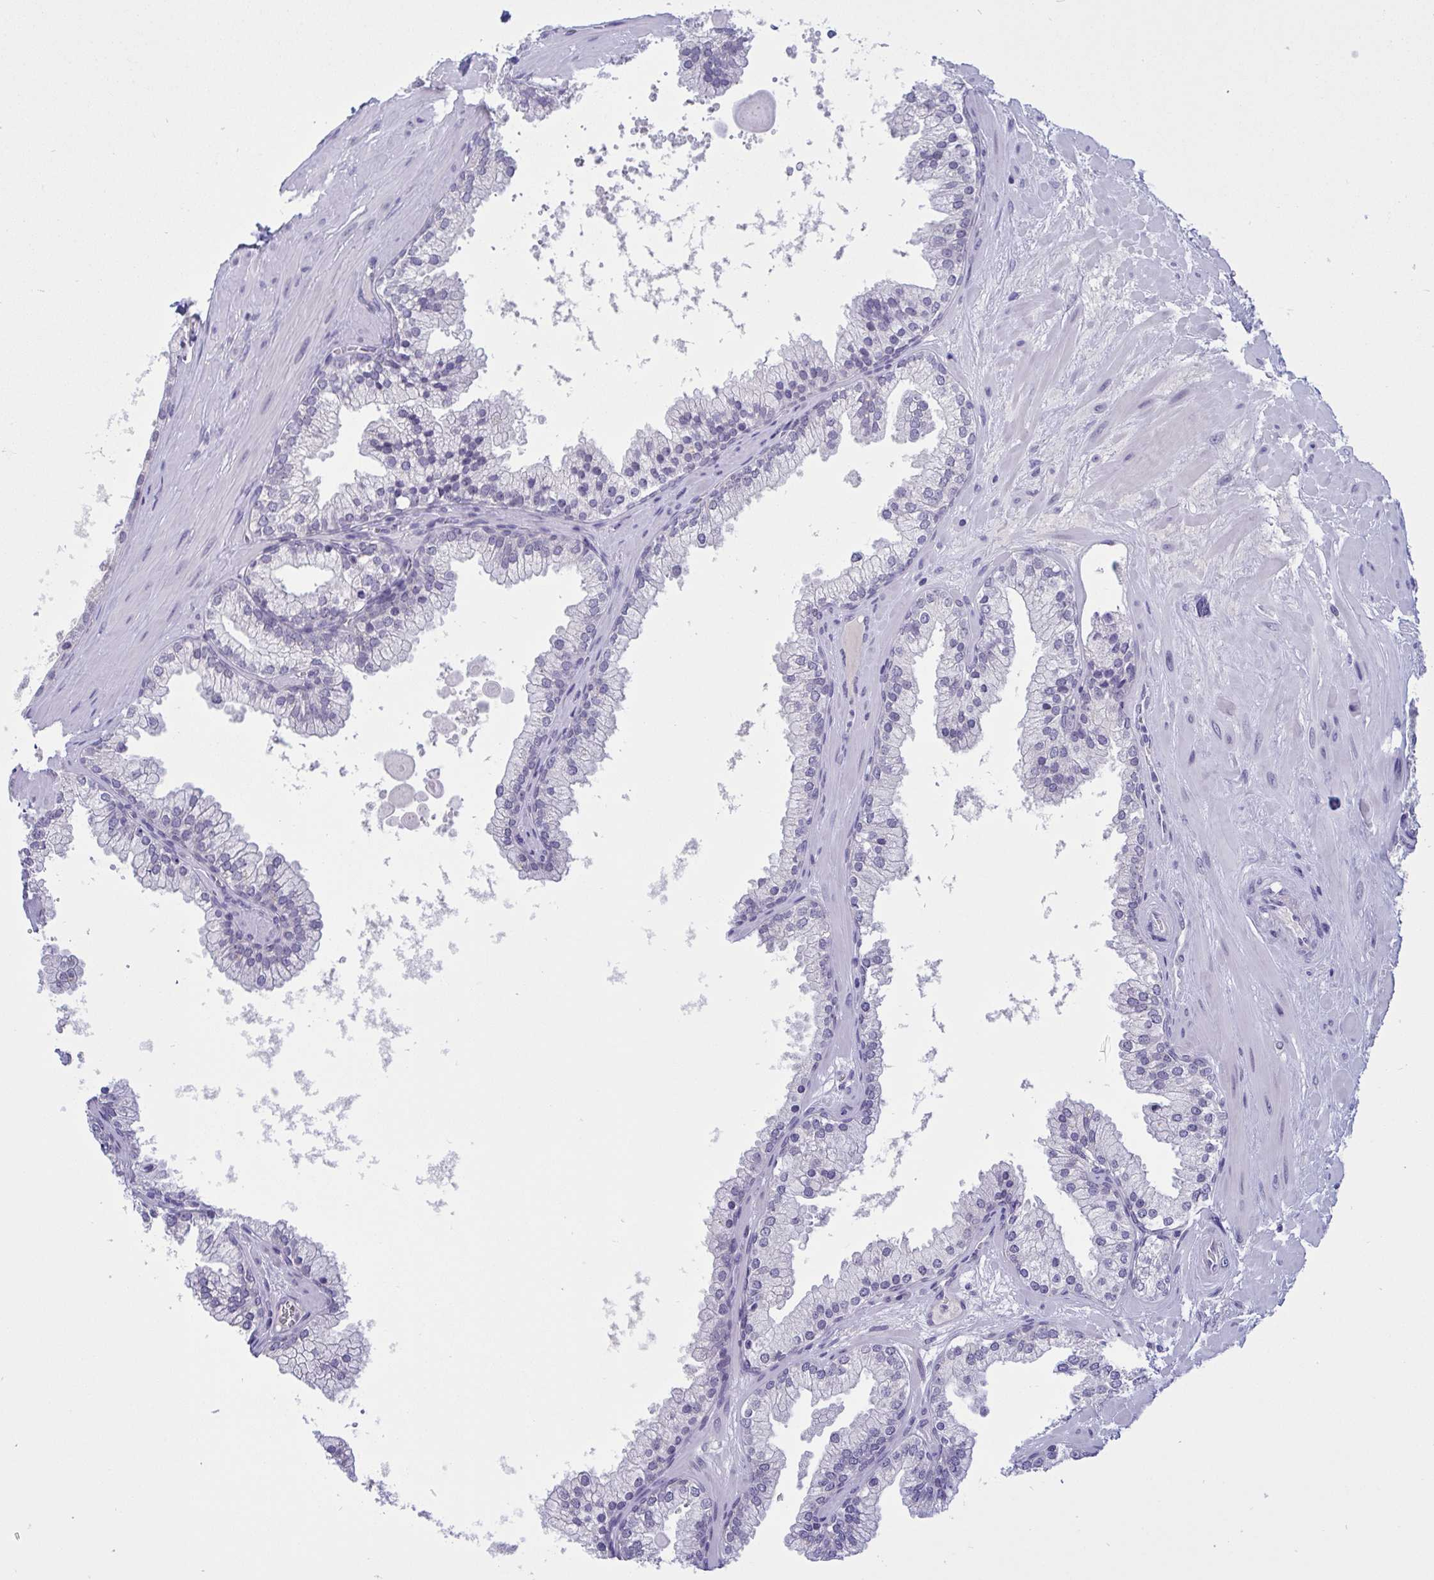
{"staining": {"intensity": "negative", "quantity": "none", "location": "none"}, "tissue": "prostate", "cell_type": "Glandular cells", "image_type": "normal", "snomed": [{"axis": "morphology", "description": "Normal tissue, NOS"}, {"axis": "topography", "description": "Prostate"}, {"axis": "topography", "description": "Peripheral nerve tissue"}], "caption": "The image exhibits no significant expression in glandular cells of prostate. The staining was performed using DAB to visualize the protein expression in brown, while the nuclei were stained in blue with hematoxylin (Magnification: 20x).", "gene": "SERPINB13", "patient": {"sex": "male", "age": 61}}